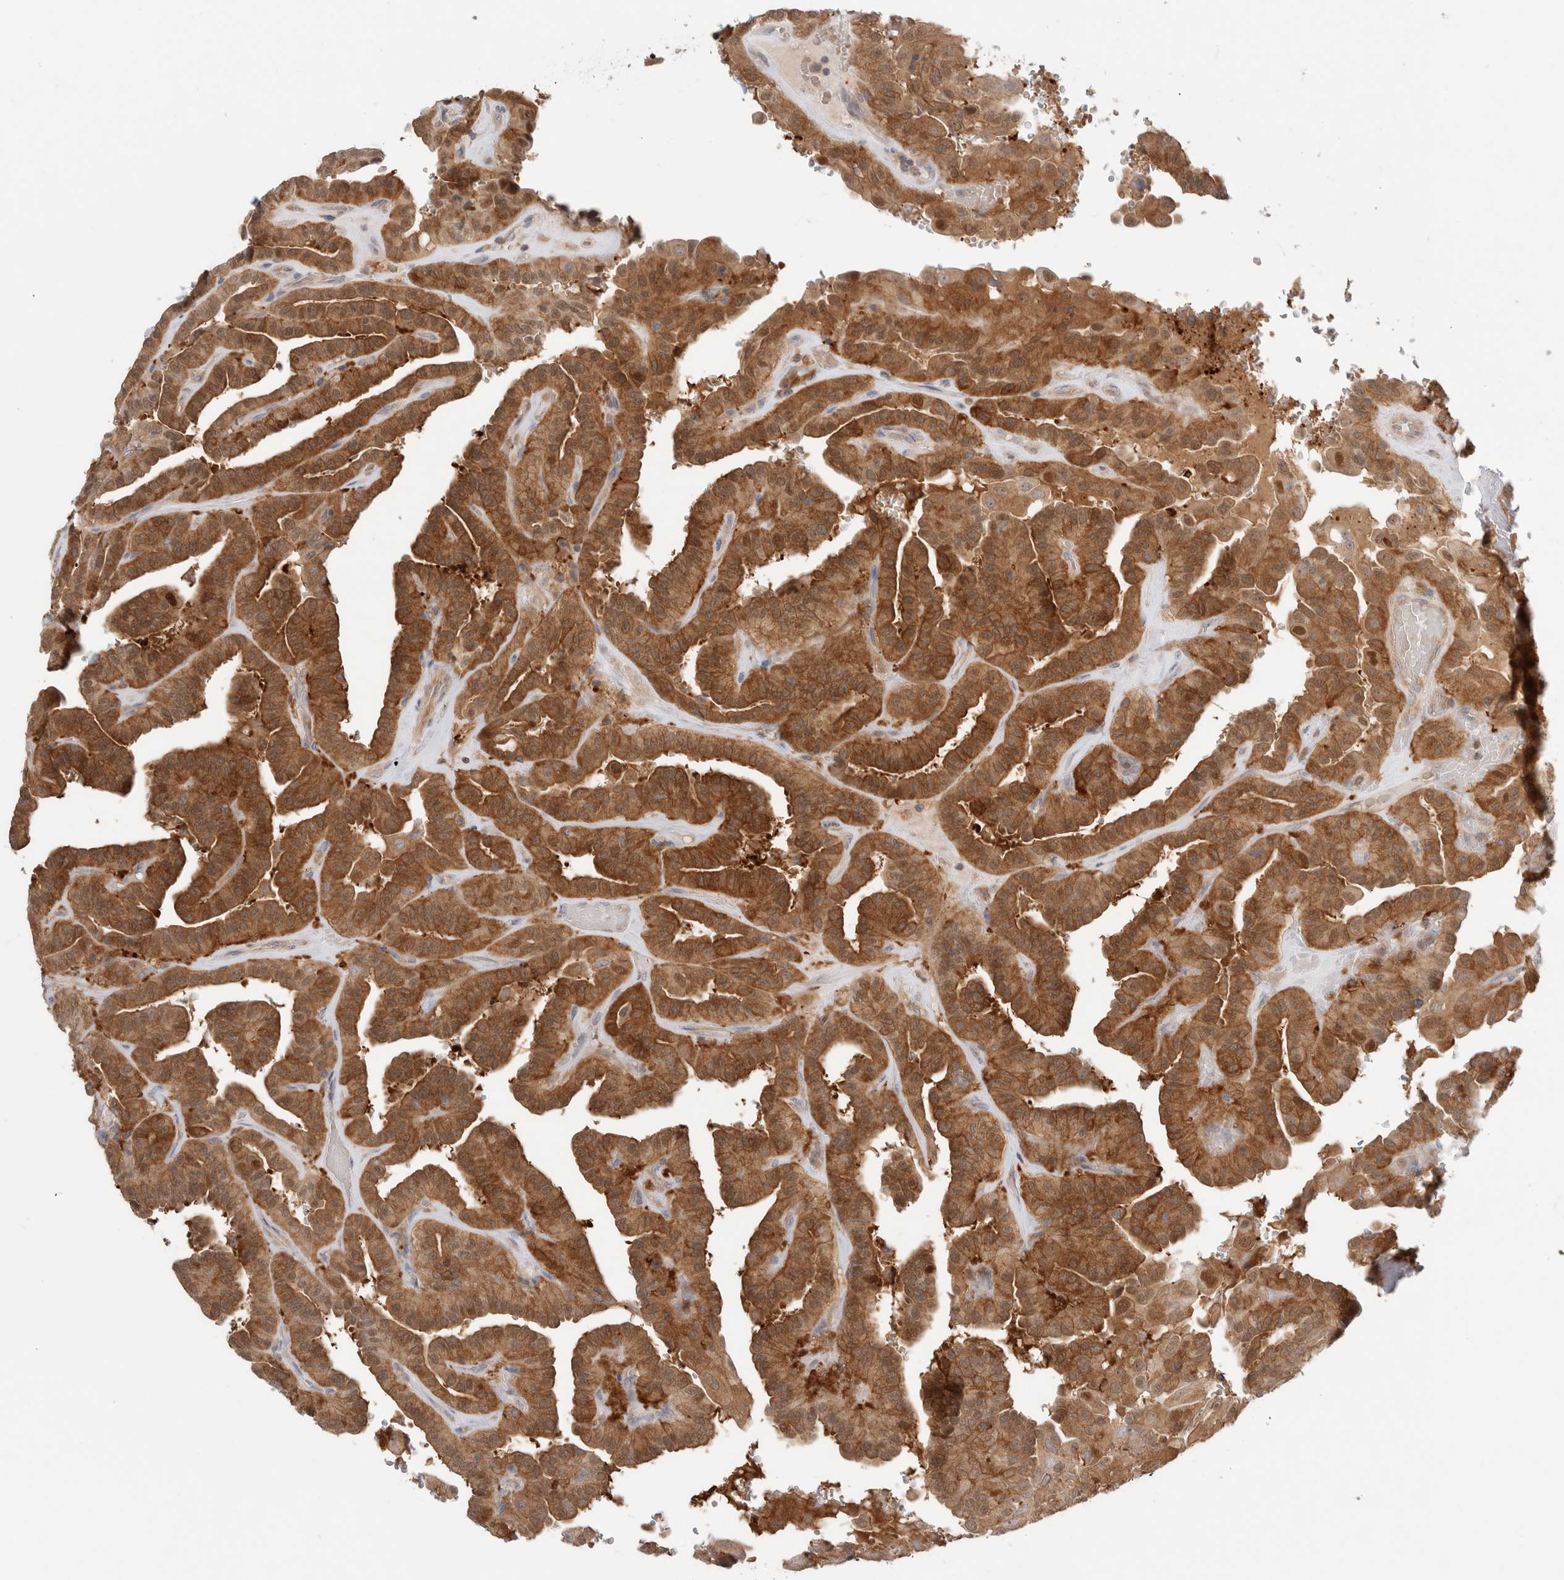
{"staining": {"intensity": "moderate", "quantity": ">75%", "location": "cytoplasmic/membranous,nuclear"}, "tissue": "thyroid cancer", "cell_type": "Tumor cells", "image_type": "cancer", "snomed": [{"axis": "morphology", "description": "Papillary adenocarcinoma, NOS"}, {"axis": "topography", "description": "Thyroid gland"}], "caption": "Moderate cytoplasmic/membranous and nuclear protein expression is present in about >75% of tumor cells in thyroid cancer. (Stains: DAB (3,3'-diaminobenzidine) in brown, nuclei in blue, Microscopy: brightfield microscopy at high magnification).", "gene": "KLHL14", "patient": {"sex": "male", "age": 77}}